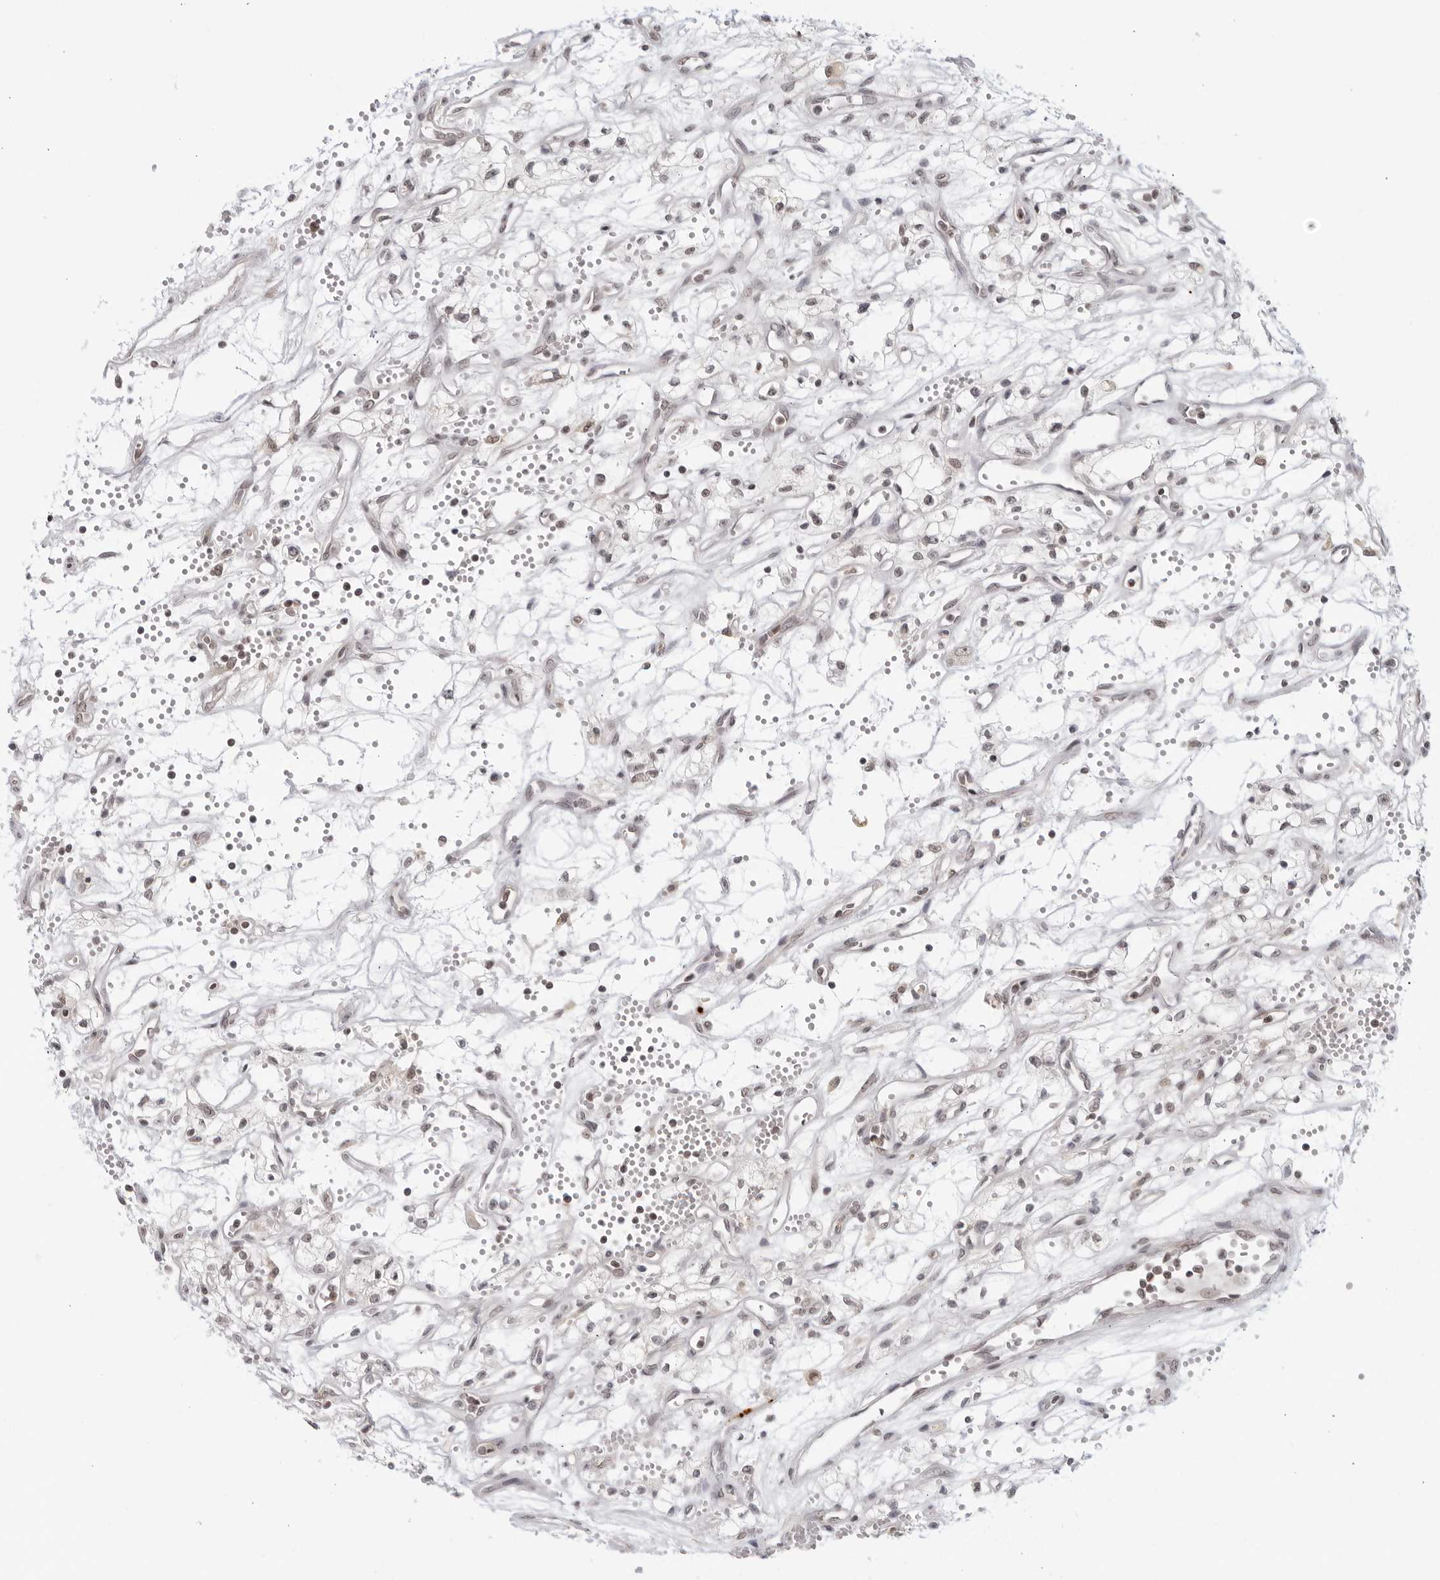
{"staining": {"intensity": "negative", "quantity": "none", "location": "none"}, "tissue": "renal cancer", "cell_type": "Tumor cells", "image_type": "cancer", "snomed": [{"axis": "morphology", "description": "Adenocarcinoma, NOS"}, {"axis": "topography", "description": "Kidney"}], "caption": "High power microscopy histopathology image of an immunohistochemistry micrograph of renal cancer (adenocarcinoma), revealing no significant positivity in tumor cells.", "gene": "CC2D1B", "patient": {"sex": "male", "age": 59}}